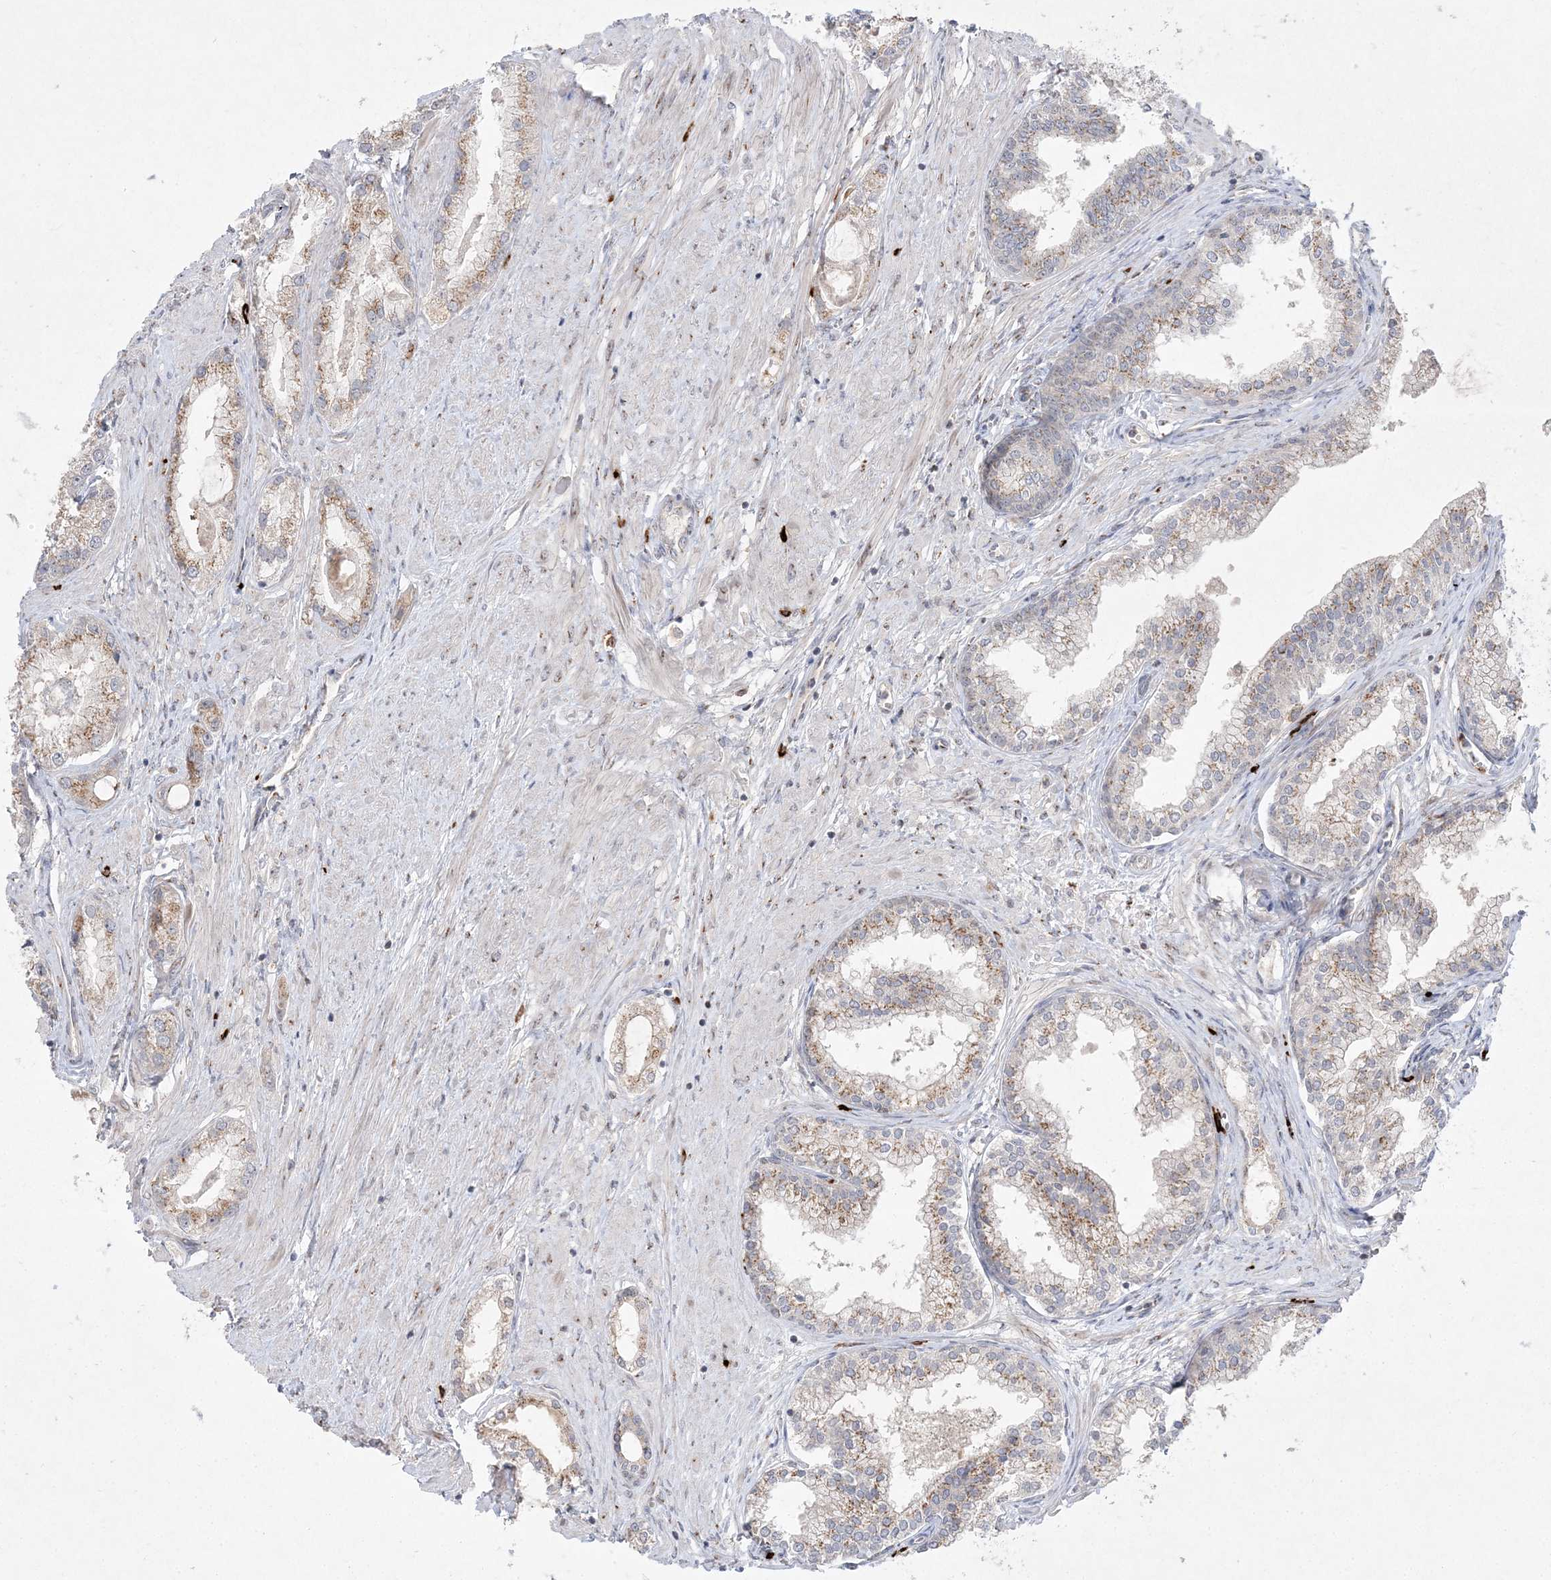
{"staining": {"intensity": "moderate", "quantity": "<25%", "location": "cytoplasmic/membranous"}, "tissue": "prostate cancer", "cell_type": "Tumor cells", "image_type": "cancer", "snomed": [{"axis": "morphology", "description": "Adenocarcinoma, Low grade"}, {"axis": "topography", "description": "Prostate"}], "caption": "Prostate adenocarcinoma (low-grade) tissue displays moderate cytoplasmic/membranous staining in approximately <25% of tumor cells The protein is stained brown, and the nuclei are stained in blue (DAB (3,3'-diaminobenzidine) IHC with brightfield microscopy, high magnification).", "gene": "CLNK", "patient": {"sex": "male", "age": 63}}